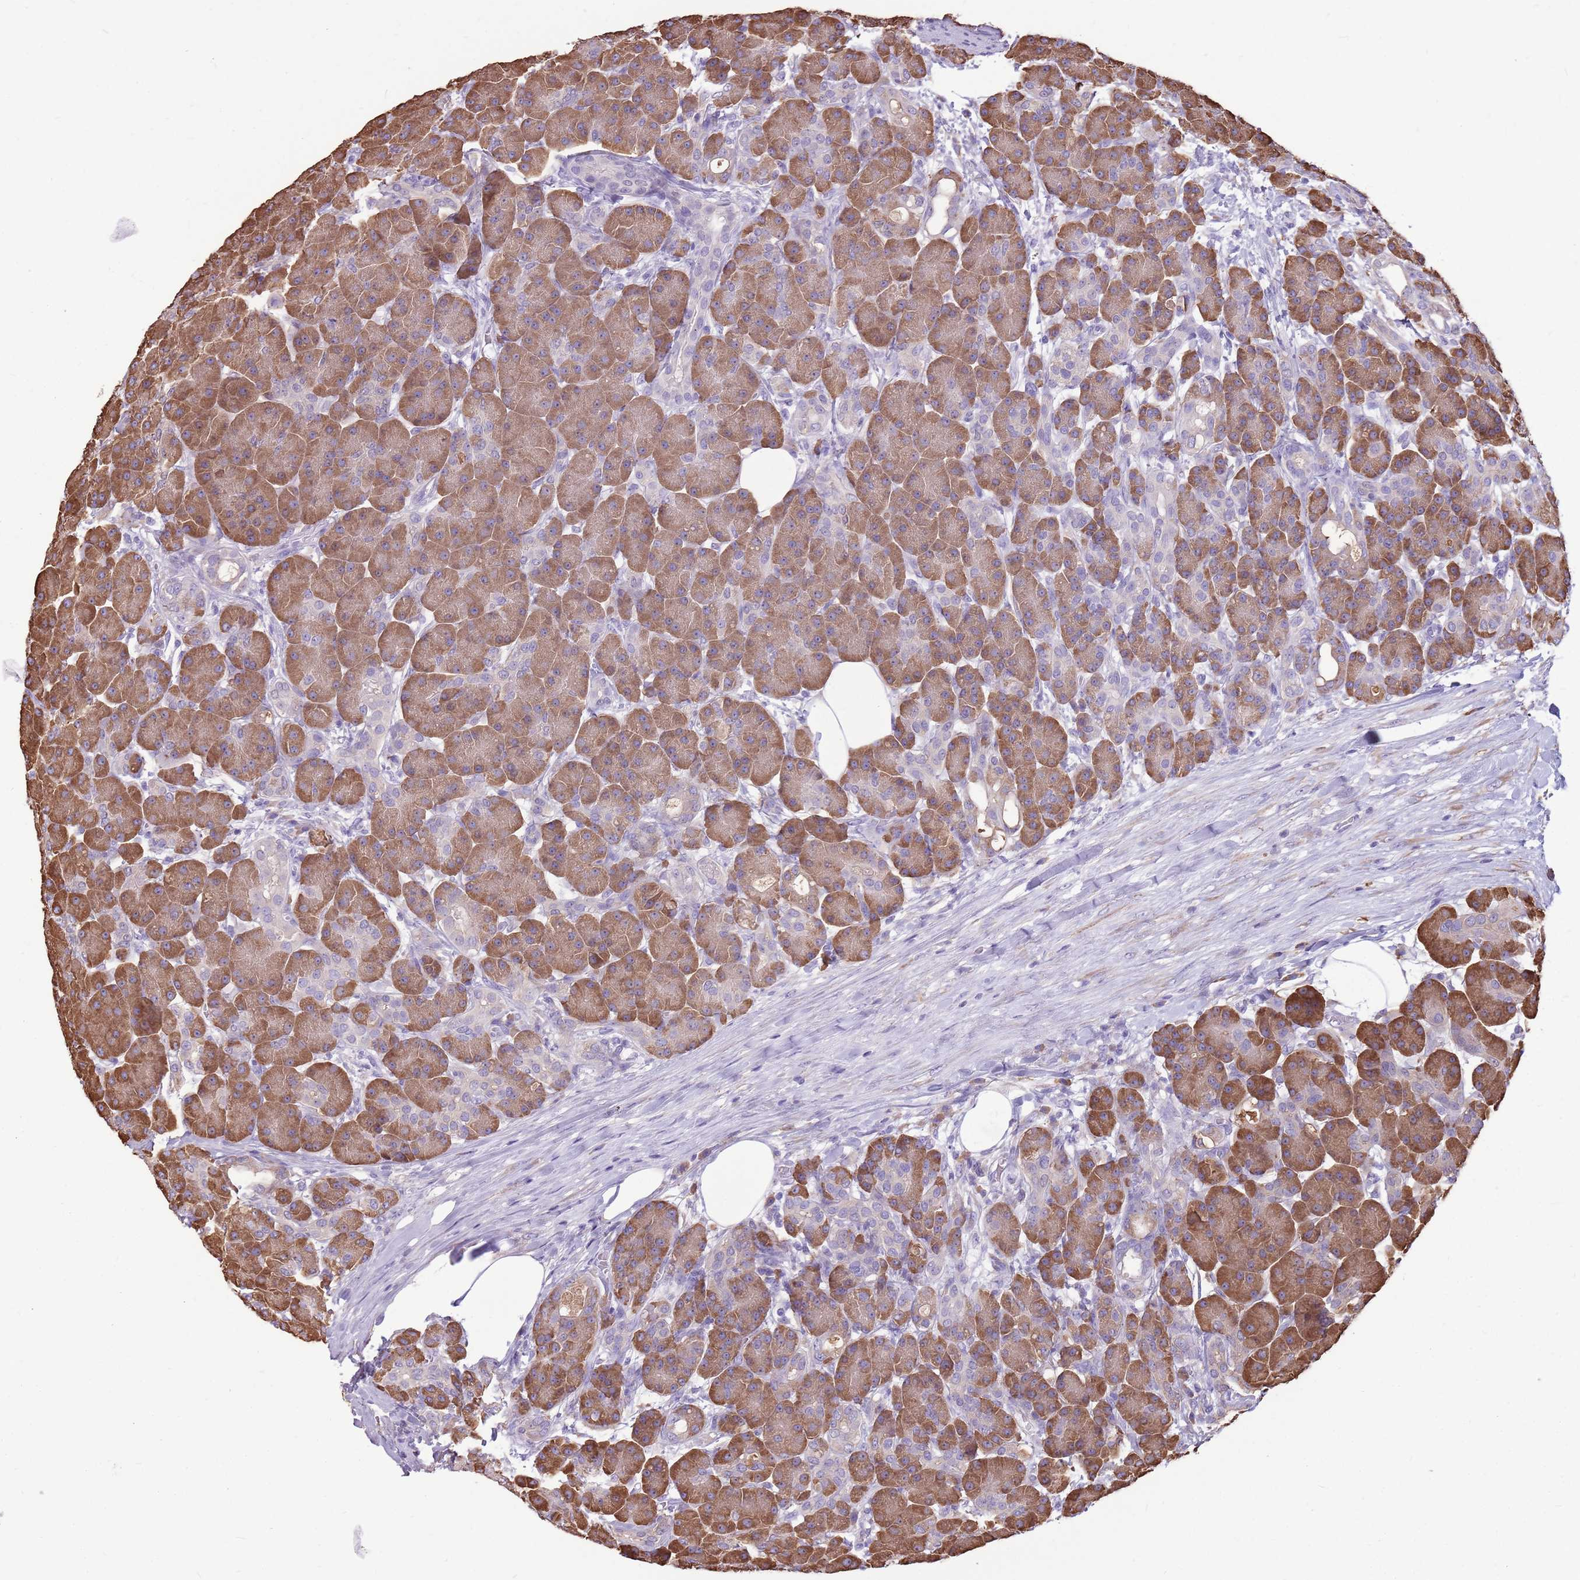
{"staining": {"intensity": "moderate", "quantity": ">75%", "location": "cytoplasmic/membranous"}, "tissue": "pancreas", "cell_type": "Exocrine glandular cells", "image_type": "normal", "snomed": [{"axis": "morphology", "description": "Normal tissue, NOS"}, {"axis": "topography", "description": "Pancreas"}], "caption": "Brown immunohistochemical staining in unremarkable human pancreas demonstrates moderate cytoplasmic/membranous staining in approximately >75% of exocrine glandular cells. Nuclei are stained in blue.", "gene": "KCTD19", "patient": {"sex": "male", "age": 63}}